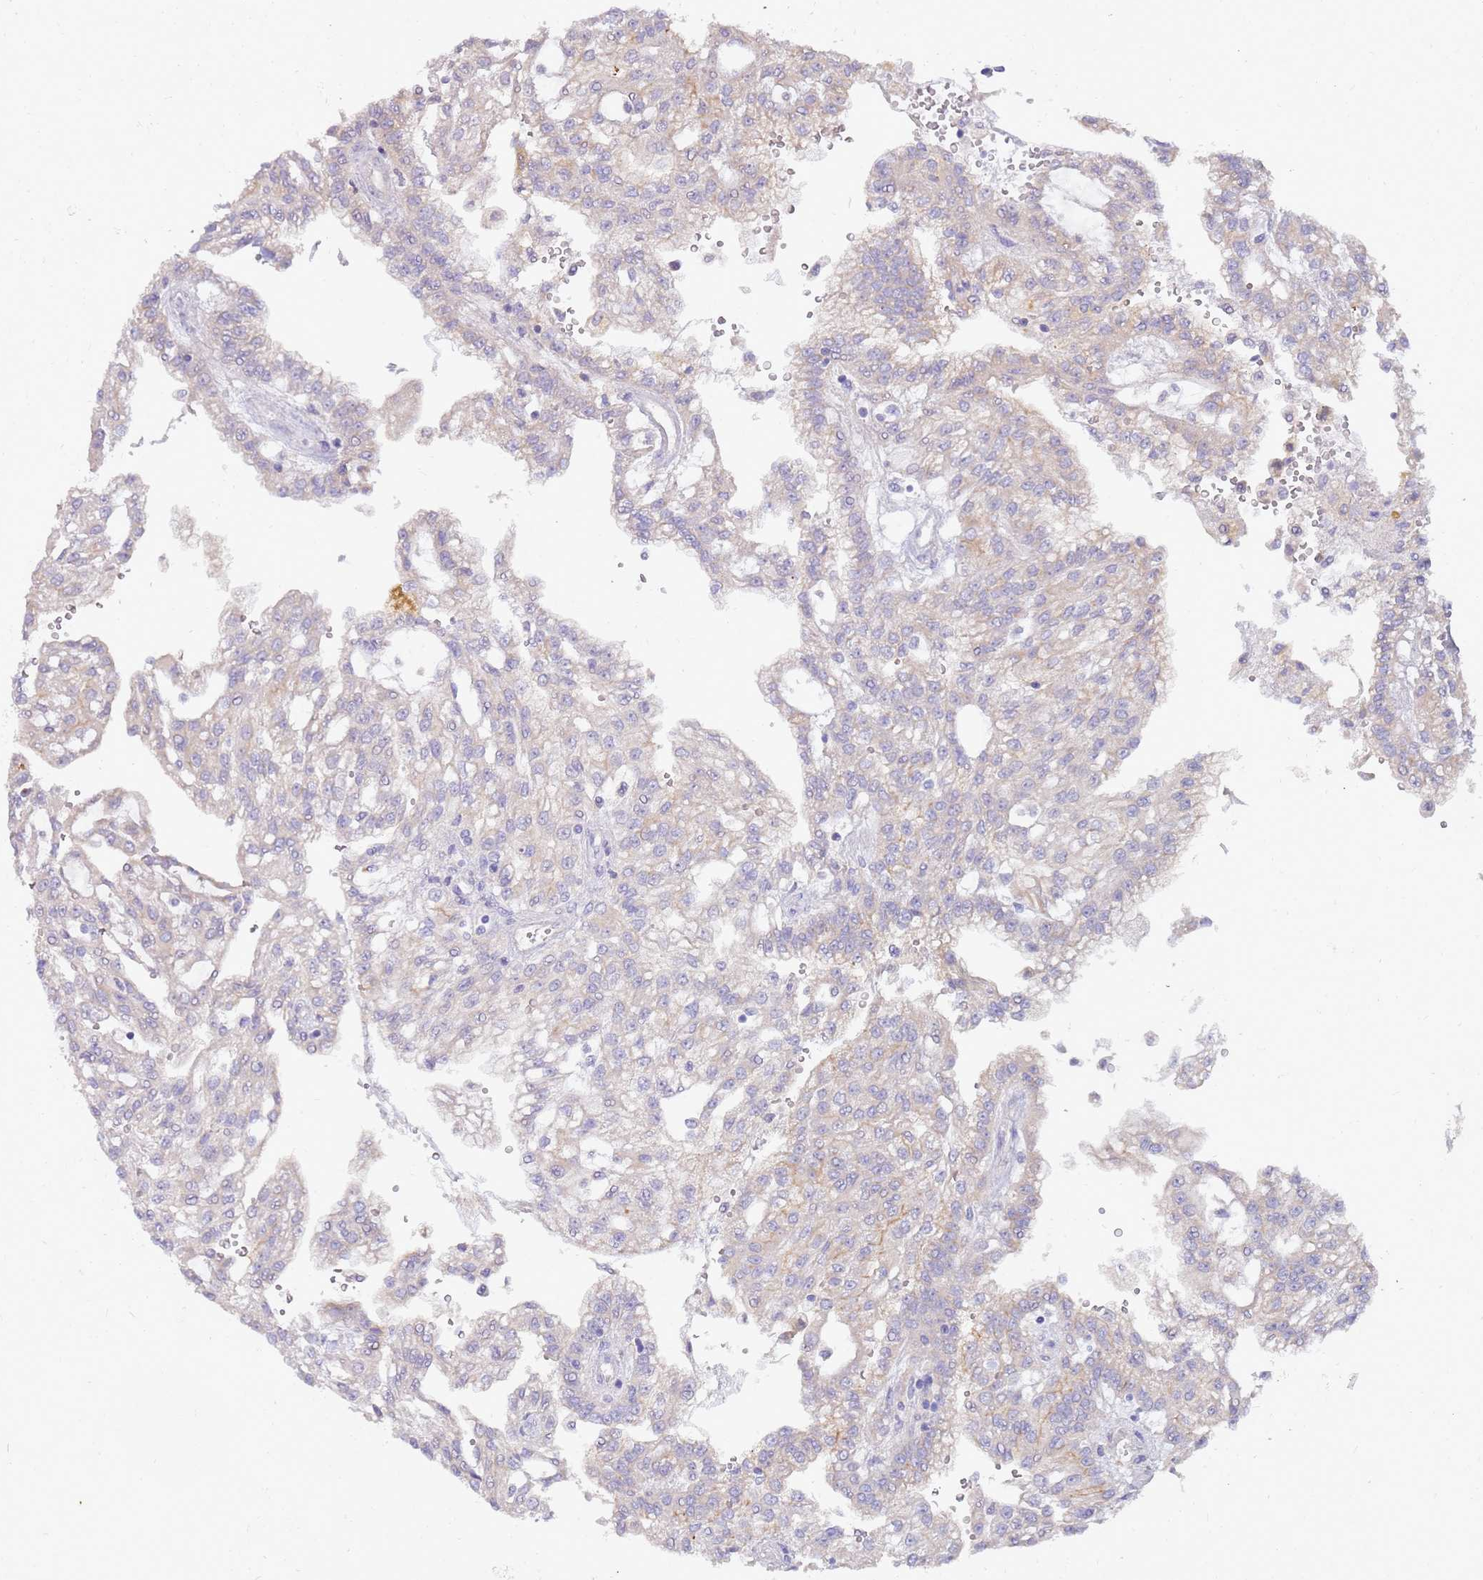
{"staining": {"intensity": "weak", "quantity": "<25%", "location": "cytoplasmic/membranous"}, "tissue": "renal cancer", "cell_type": "Tumor cells", "image_type": "cancer", "snomed": [{"axis": "morphology", "description": "Adenocarcinoma, NOS"}, {"axis": "topography", "description": "Kidney"}], "caption": "Immunohistochemistry micrograph of neoplastic tissue: renal cancer stained with DAB shows no significant protein positivity in tumor cells.", "gene": "SLC44A4", "patient": {"sex": "male", "age": 63}}